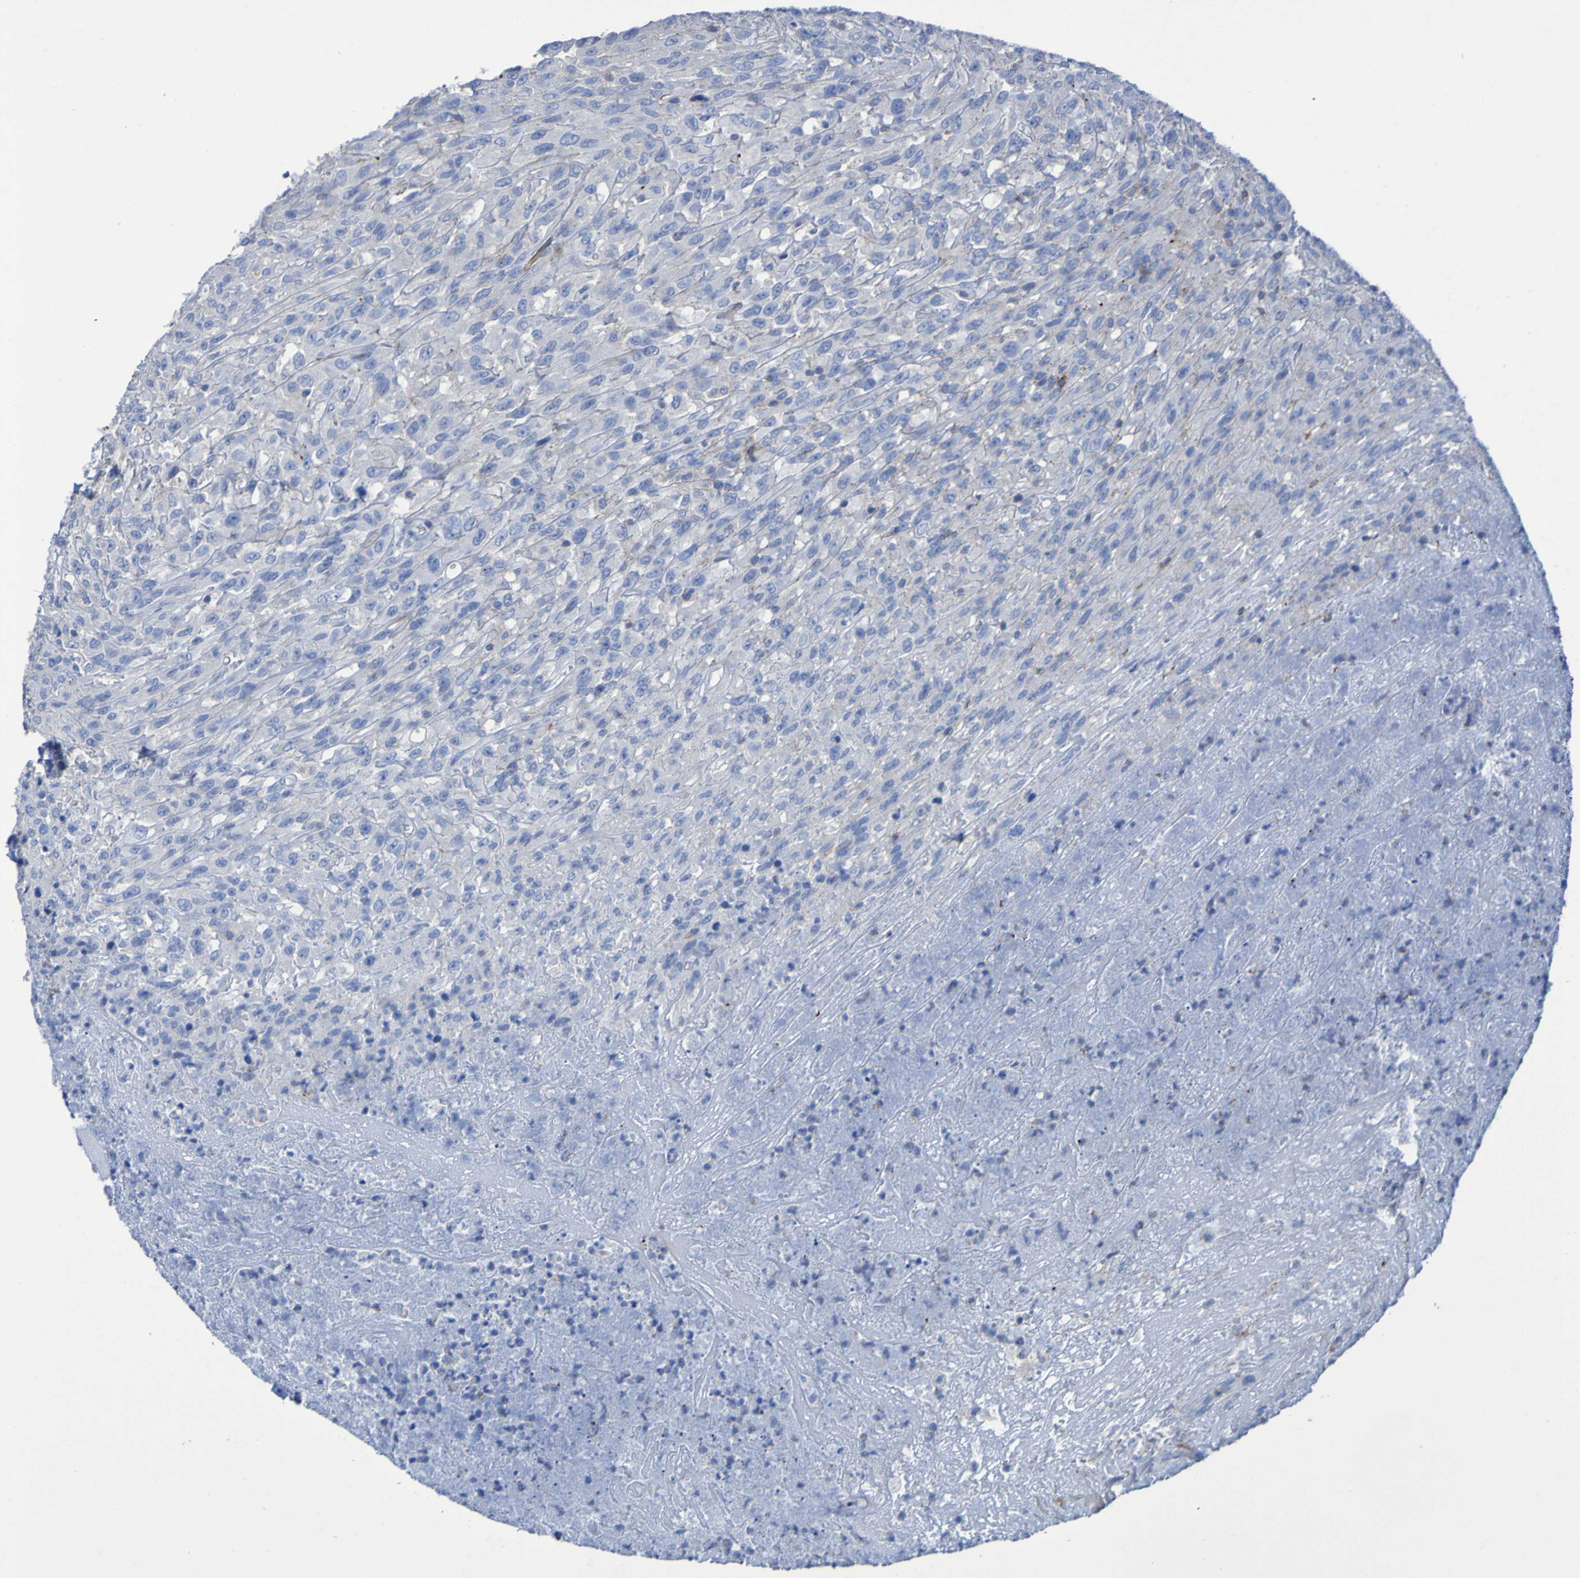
{"staining": {"intensity": "moderate", "quantity": "<25%", "location": "cytoplasmic/membranous"}, "tissue": "urothelial cancer", "cell_type": "Tumor cells", "image_type": "cancer", "snomed": [{"axis": "morphology", "description": "Urothelial carcinoma, High grade"}, {"axis": "topography", "description": "Urinary bladder"}], "caption": "Immunohistochemistry (IHC) histopathology image of urothelial carcinoma (high-grade) stained for a protein (brown), which exhibits low levels of moderate cytoplasmic/membranous staining in approximately <25% of tumor cells.", "gene": "RNF182", "patient": {"sex": "male", "age": 66}}